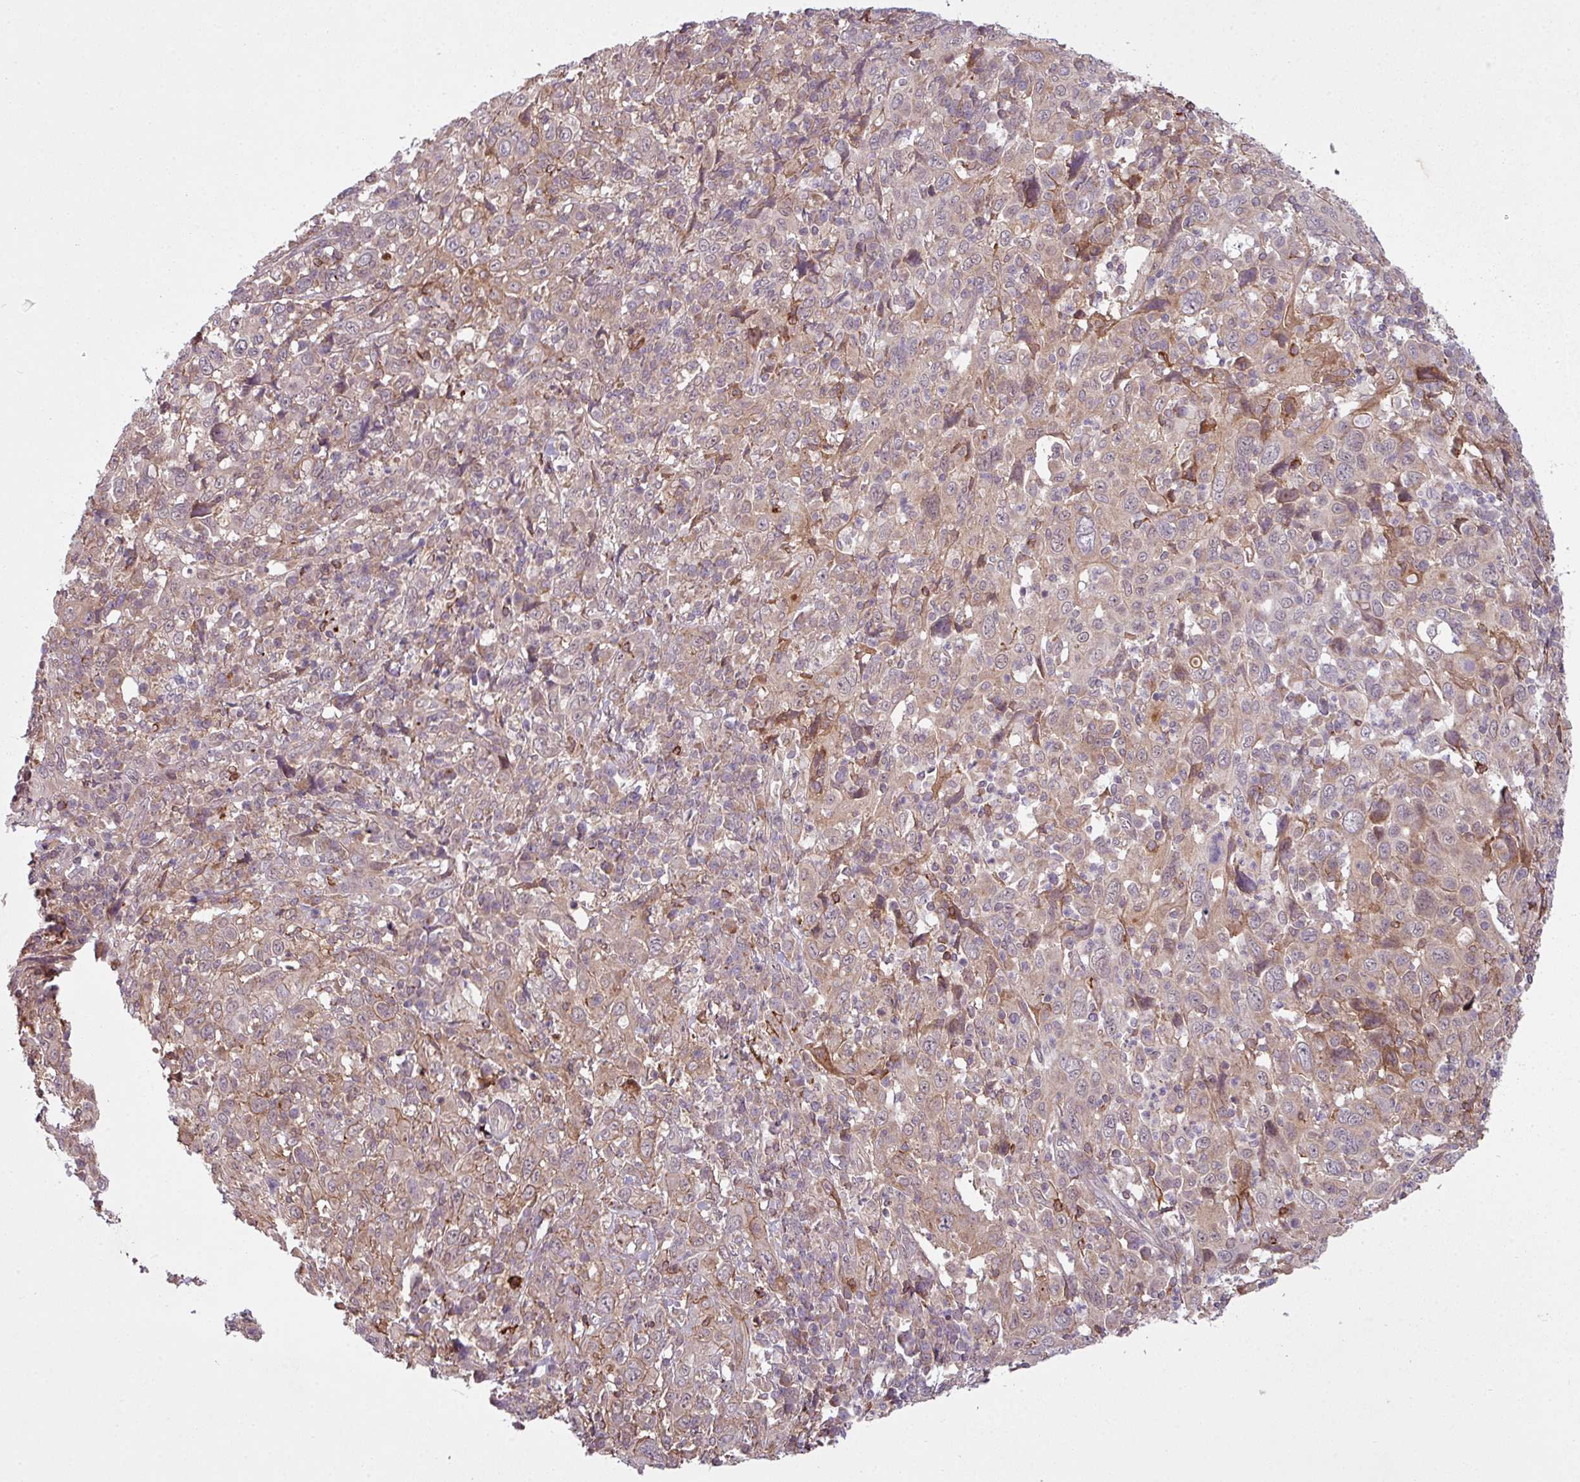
{"staining": {"intensity": "negative", "quantity": "none", "location": "none"}, "tissue": "cervical cancer", "cell_type": "Tumor cells", "image_type": "cancer", "snomed": [{"axis": "morphology", "description": "Squamous cell carcinoma, NOS"}, {"axis": "topography", "description": "Cervix"}], "caption": "The image exhibits no staining of tumor cells in cervical cancer.", "gene": "ZC2HC1C", "patient": {"sex": "female", "age": 46}}